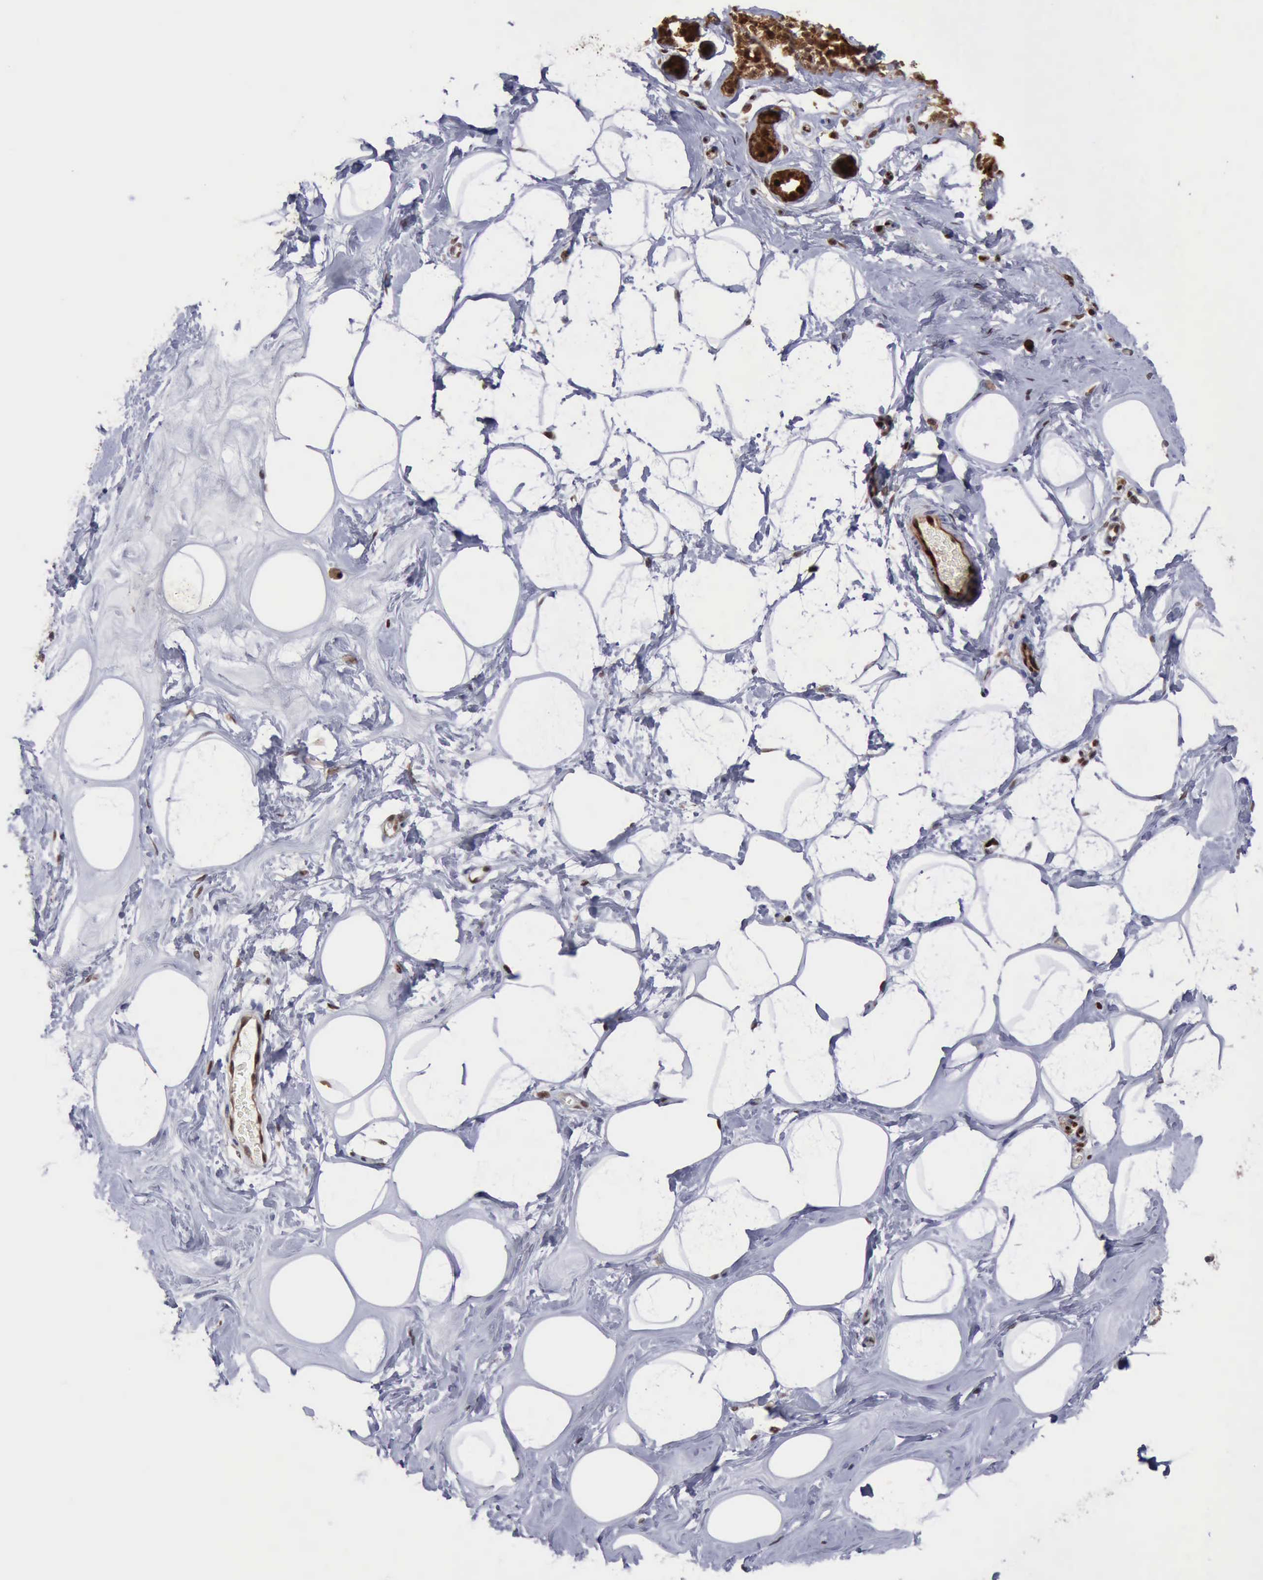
{"staining": {"intensity": "strong", "quantity": ">75%", "location": "nuclear"}, "tissue": "breast", "cell_type": "Adipocytes", "image_type": "normal", "snomed": [{"axis": "morphology", "description": "Normal tissue, NOS"}, {"axis": "topography", "description": "Breast"}], "caption": "Brown immunohistochemical staining in unremarkable breast shows strong nuclear staining in approximately >75% of adipocytes.", "gene": "PDCD4", "patient": {"sex": "female", "age": 37}}